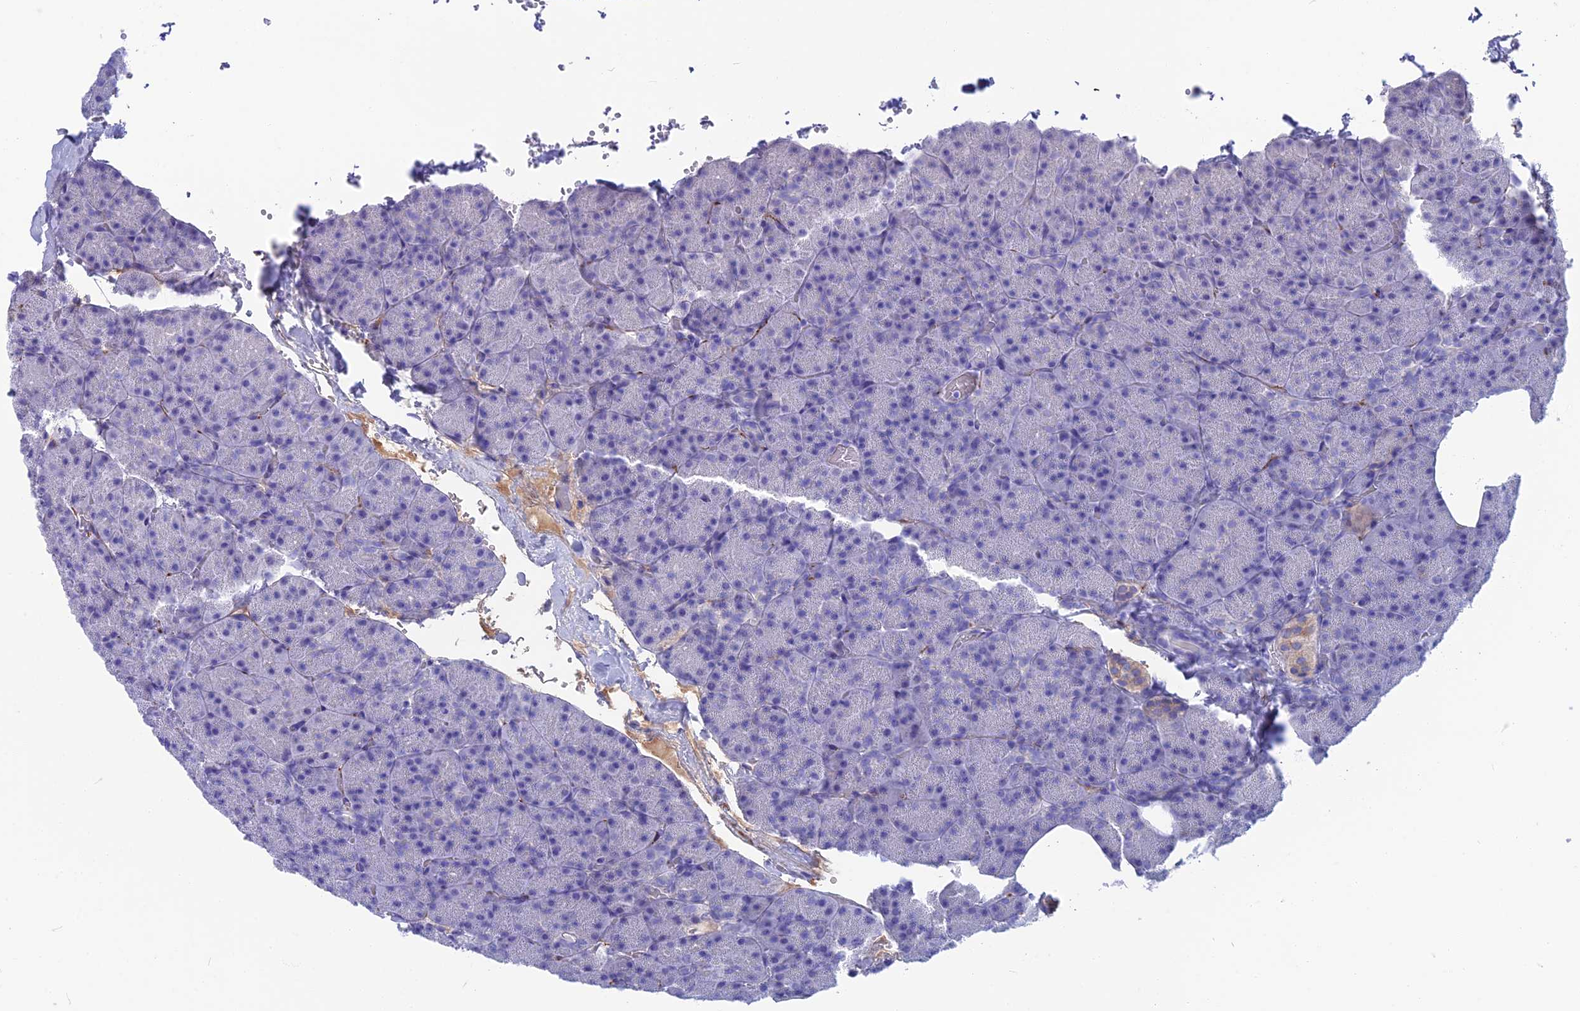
{"staining": {"intensity": "negative", "quantity": "none", "location": "none"}, "tissue": "pancreas", "cell_type": "Exocrine glandular cells", "image_type": "normal", "snomed": [{"axis": "morphology", "description": "Normal tissue, NOS"}, {"axis": "morphology", "description": "Carcinoid, malignant, NOS"}, {"axis": "topography", "description": "Pancreas"}], "caption": "A histopathology image of pancreas stained for a protein displays no brown staining in exocrine glandular cells.", "gene": "SNAP91", "patient": {"sex": "female", "age": 35}}